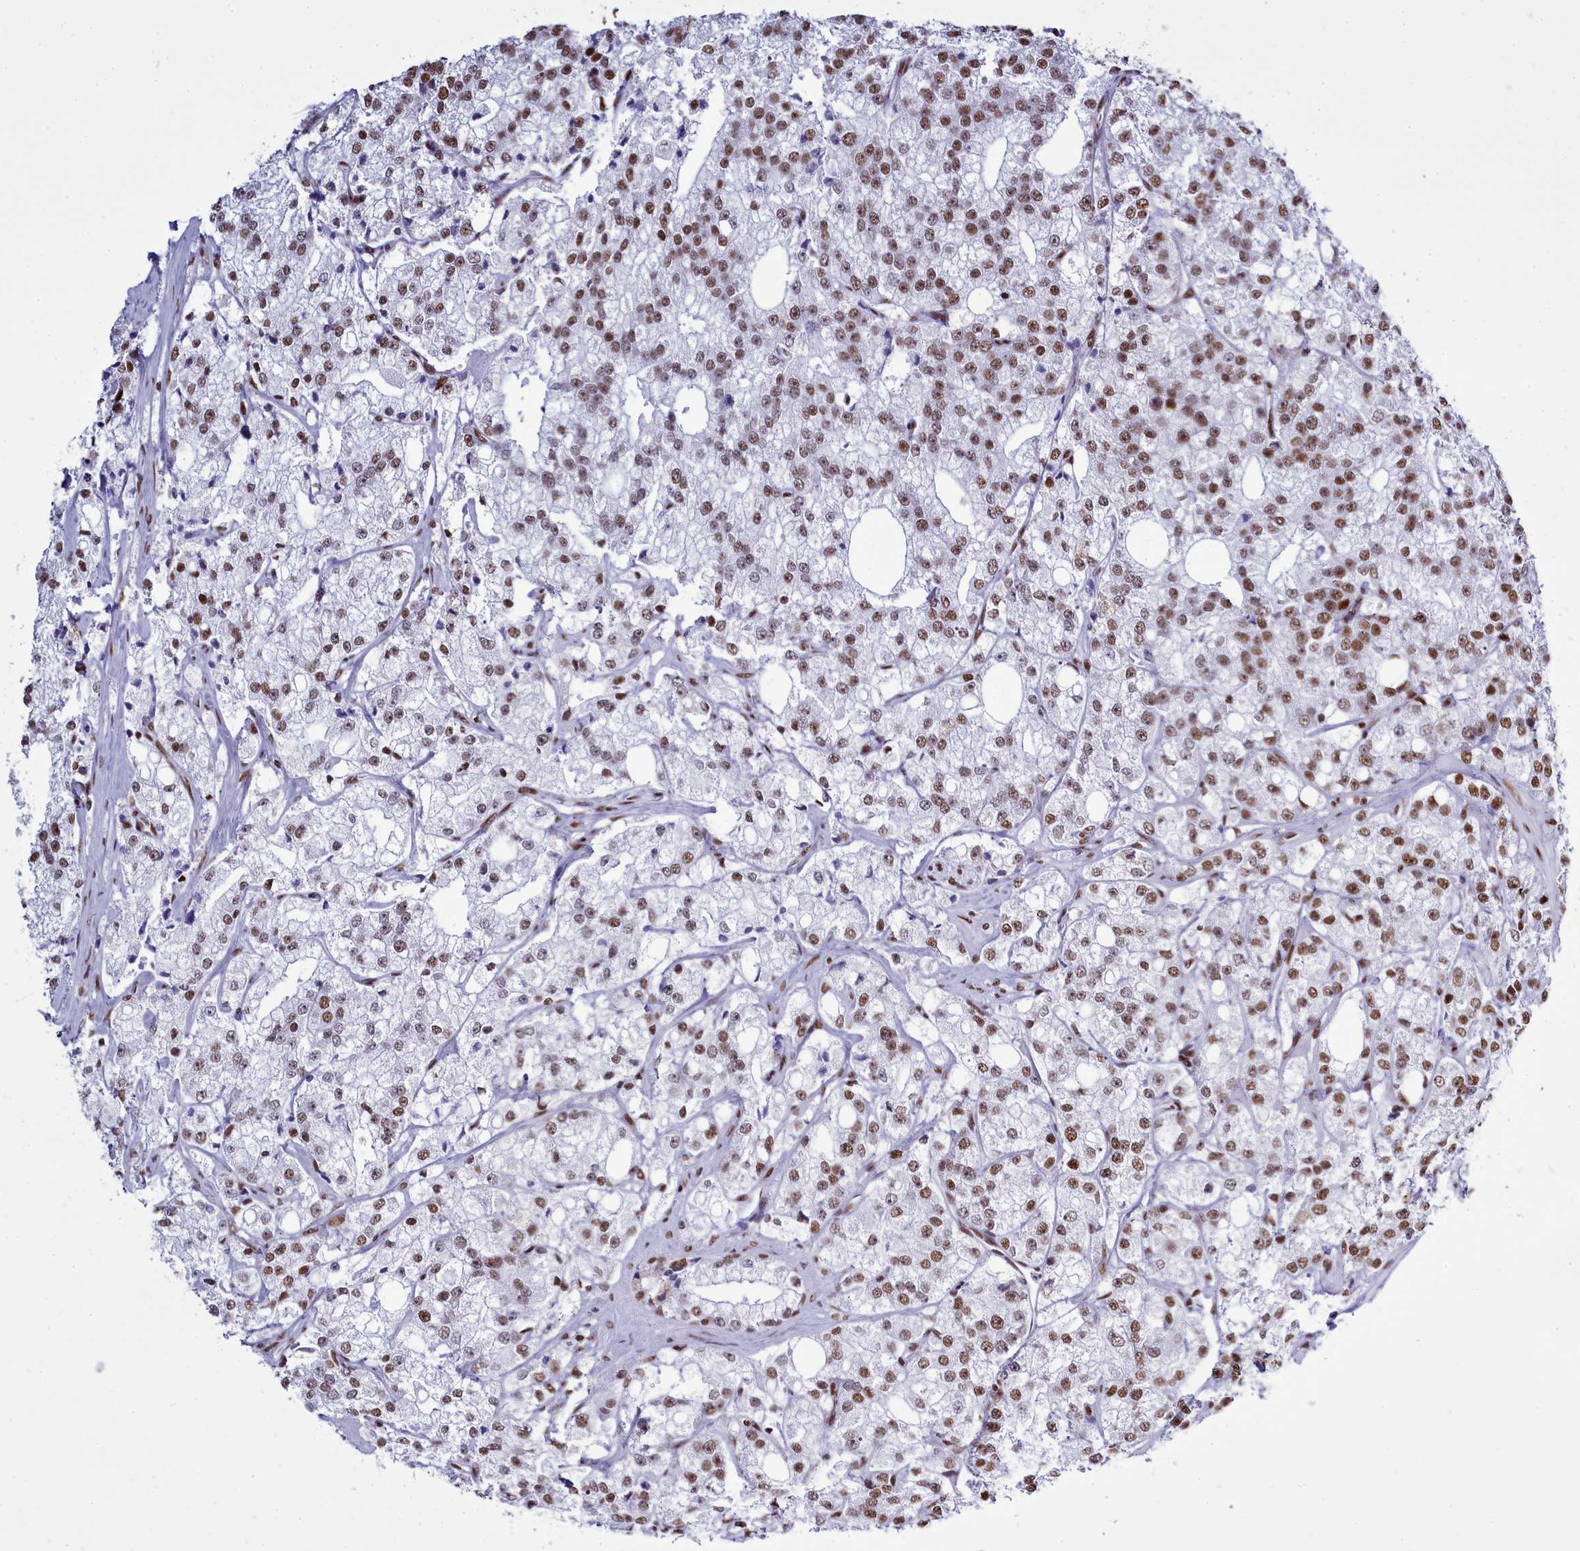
{"staining": {"intensity": "moderate", "quantity": ">75%", "location": "nuclear"}, "tissue": "prostate cancer", "cell_type": "Tumor cells", "image_type": "cancer", "snomed": [{"axis": "morphology", "description": "Adenocarcinoma, High grade"}, {"axis": "topography", "description": "Prostate"}], "caption": "This is an image of IHC staining of high-grade adenocarcinoma (prostate), which shows moderate expression in the nuclear of tumor cells.", "gene": "RALY", "patient": {"sex": "male", "age": 64}}